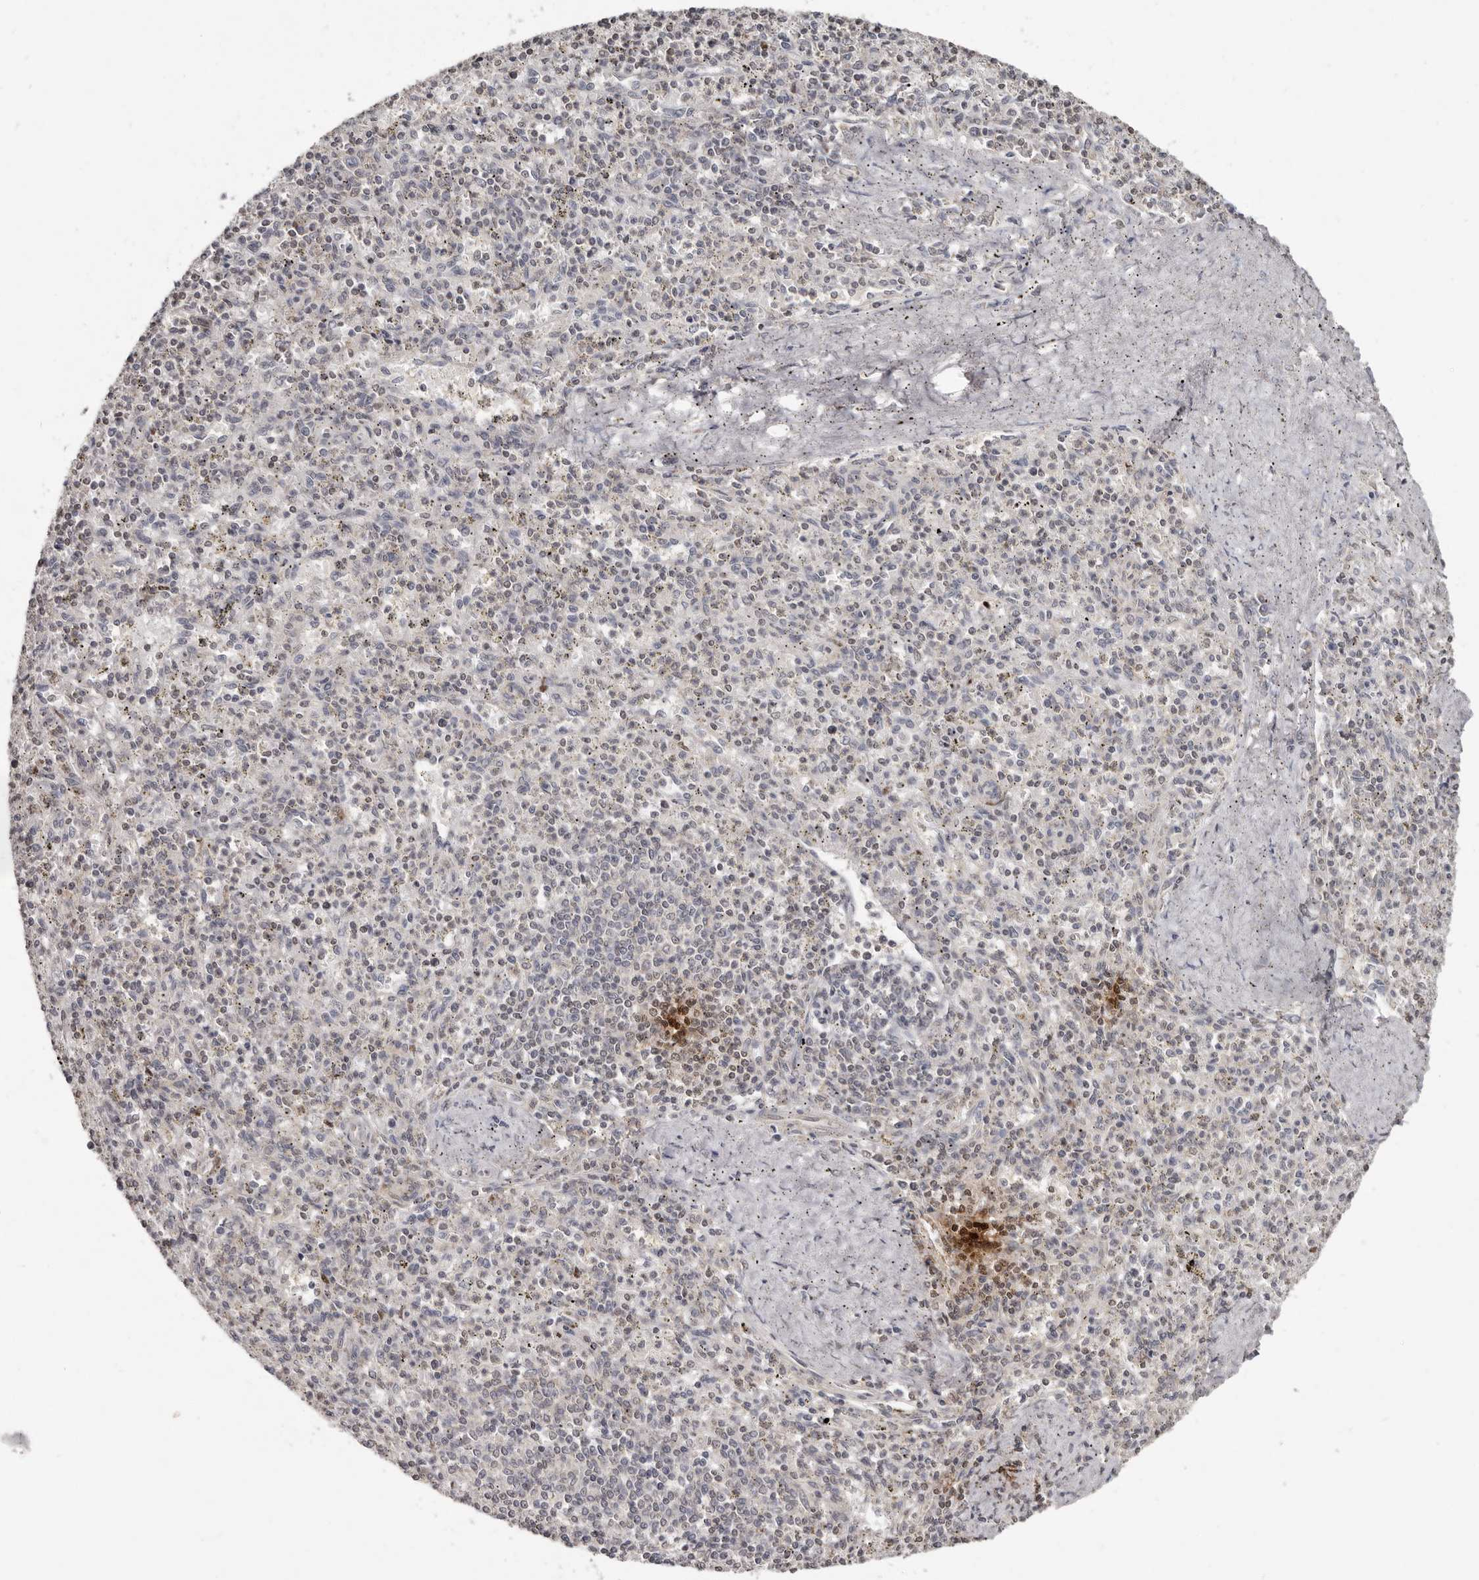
{"staining": {"intensity": "moderate", "quantity": "<25%", "location": "nuclear"}, "tissue": "spleen", "cell_type": "Cells in red pulp", "image_type": "normal", "snomed": [{"axis": "morphology", "description": "Normal tissue, NOS"}, {"axis": "topography", "description": "Spleen"}], "caption": "Immunohistochemical staining of benign spleen shows moderate nuclear protein positivity in about <25% of cells in red pulp.", "gene": "LINGO2", "patient": {"sex": "male", "age": 72}}